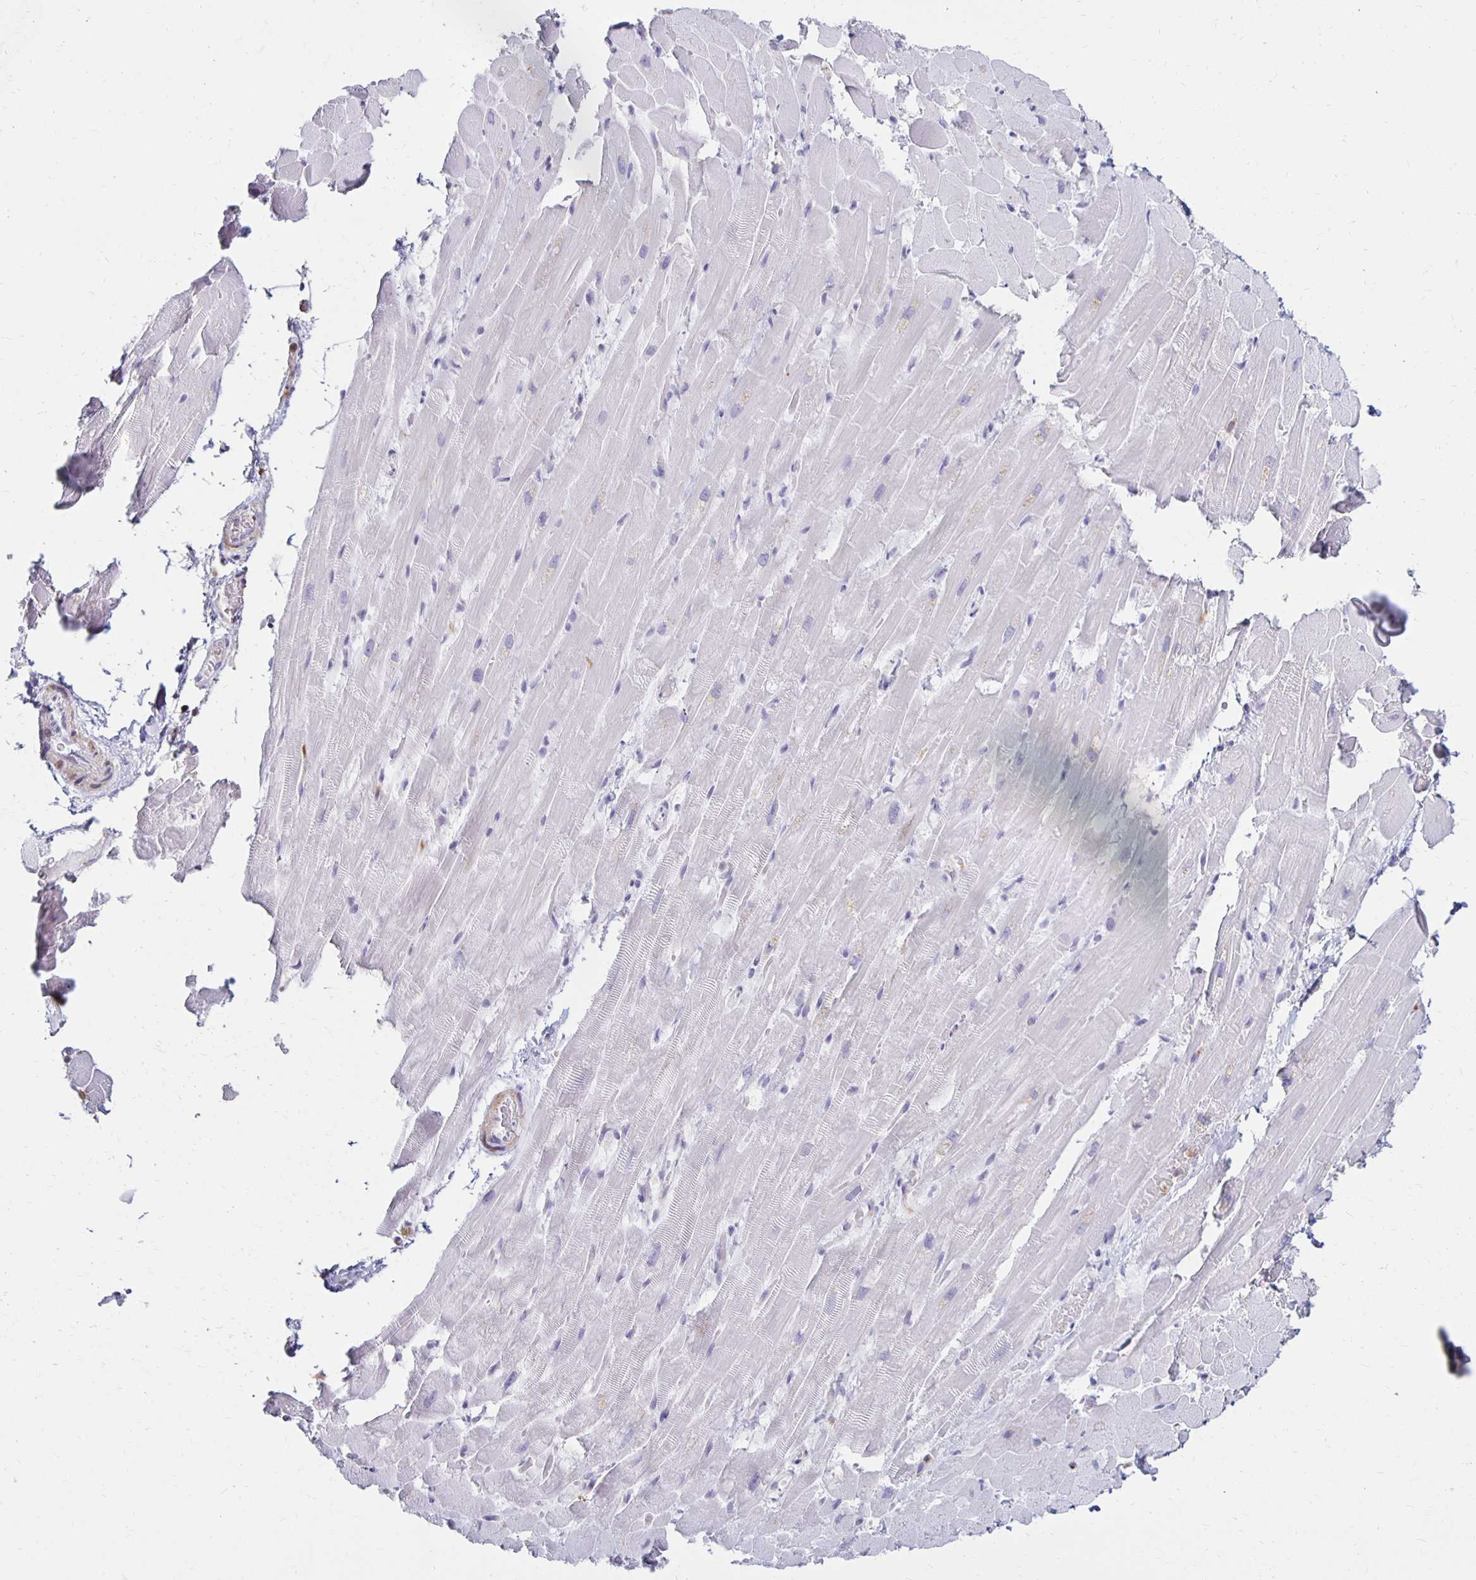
{"staining": {"intensity": "negative", "quantity": "none", "location": "none"}, "tissue": "heart muscle", "cell_type": "Cardiomyocytes", "image_type": "normal", "snomed": [{"axis": "morphology", "description": "Normal tissue, NOS"}, {"axis": "topography", "description": "Heart"}], "caption": "Immunohistochemistry image of unremarkable heart muscle: human heart muscle stained with DAB (3,3'-diaminobenzidine) demonstrates no significant protein positivity in cardiomyocytes.", "gene": "CCL21", "patient": {"sex": "male", "age": 37}}